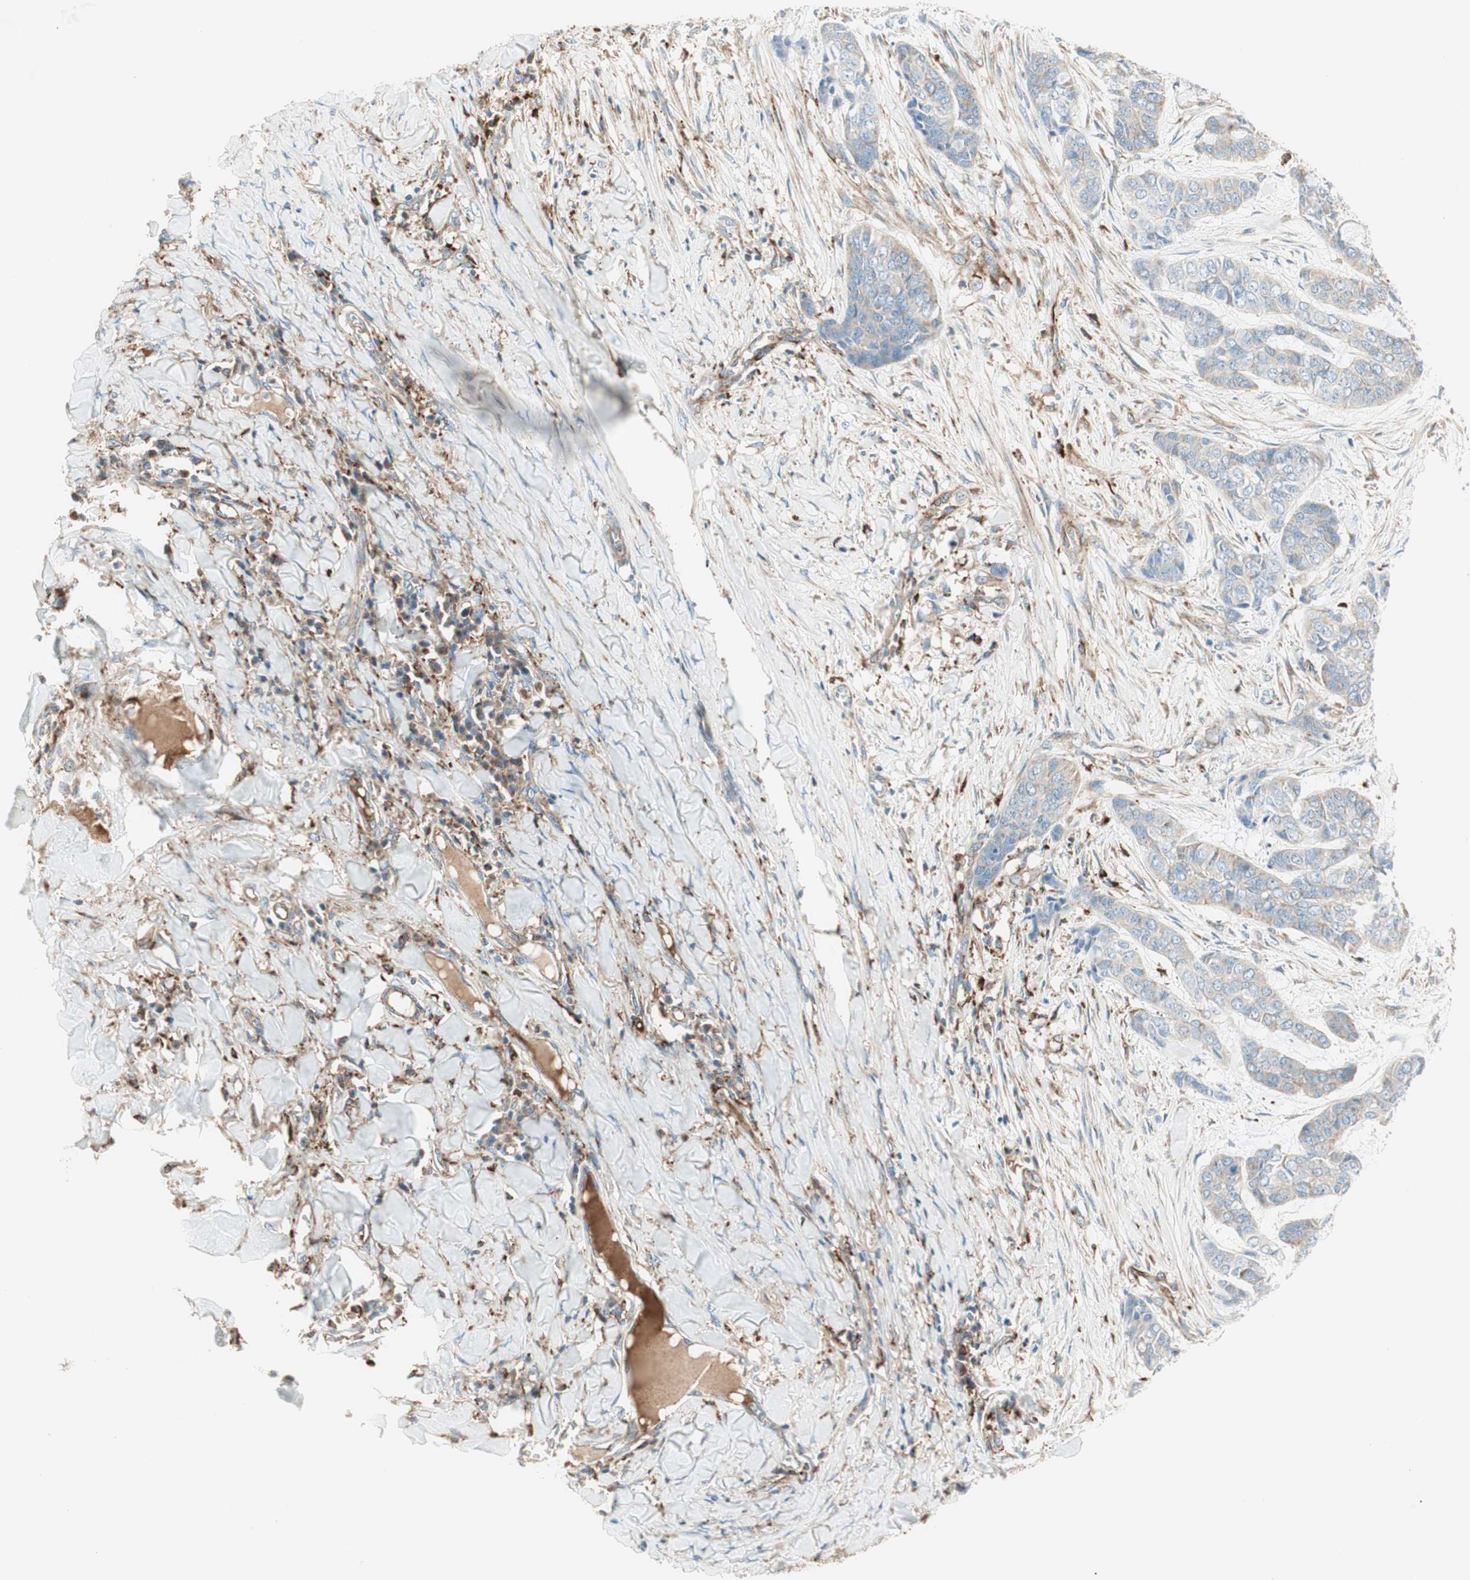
{"staining": {"intensity": "negative", "quantity": "none", "location": "none"}, "tissue": "skin cancer", "cell_type": "Tumor cells", "image_type": "cancer", "snomed": [{"axis": "morphology", "description": "Basal cell carcinoma"}, {"axis": "topography", "description": "Skin"}], "caption": "This is an immunohistochemistry (IHC) micrograph of skin basal cell carcinoma. There is no staining in tumor cells.", "gene": "ATP6V1G1", "patient": {"sex": "female", "age": 64}}